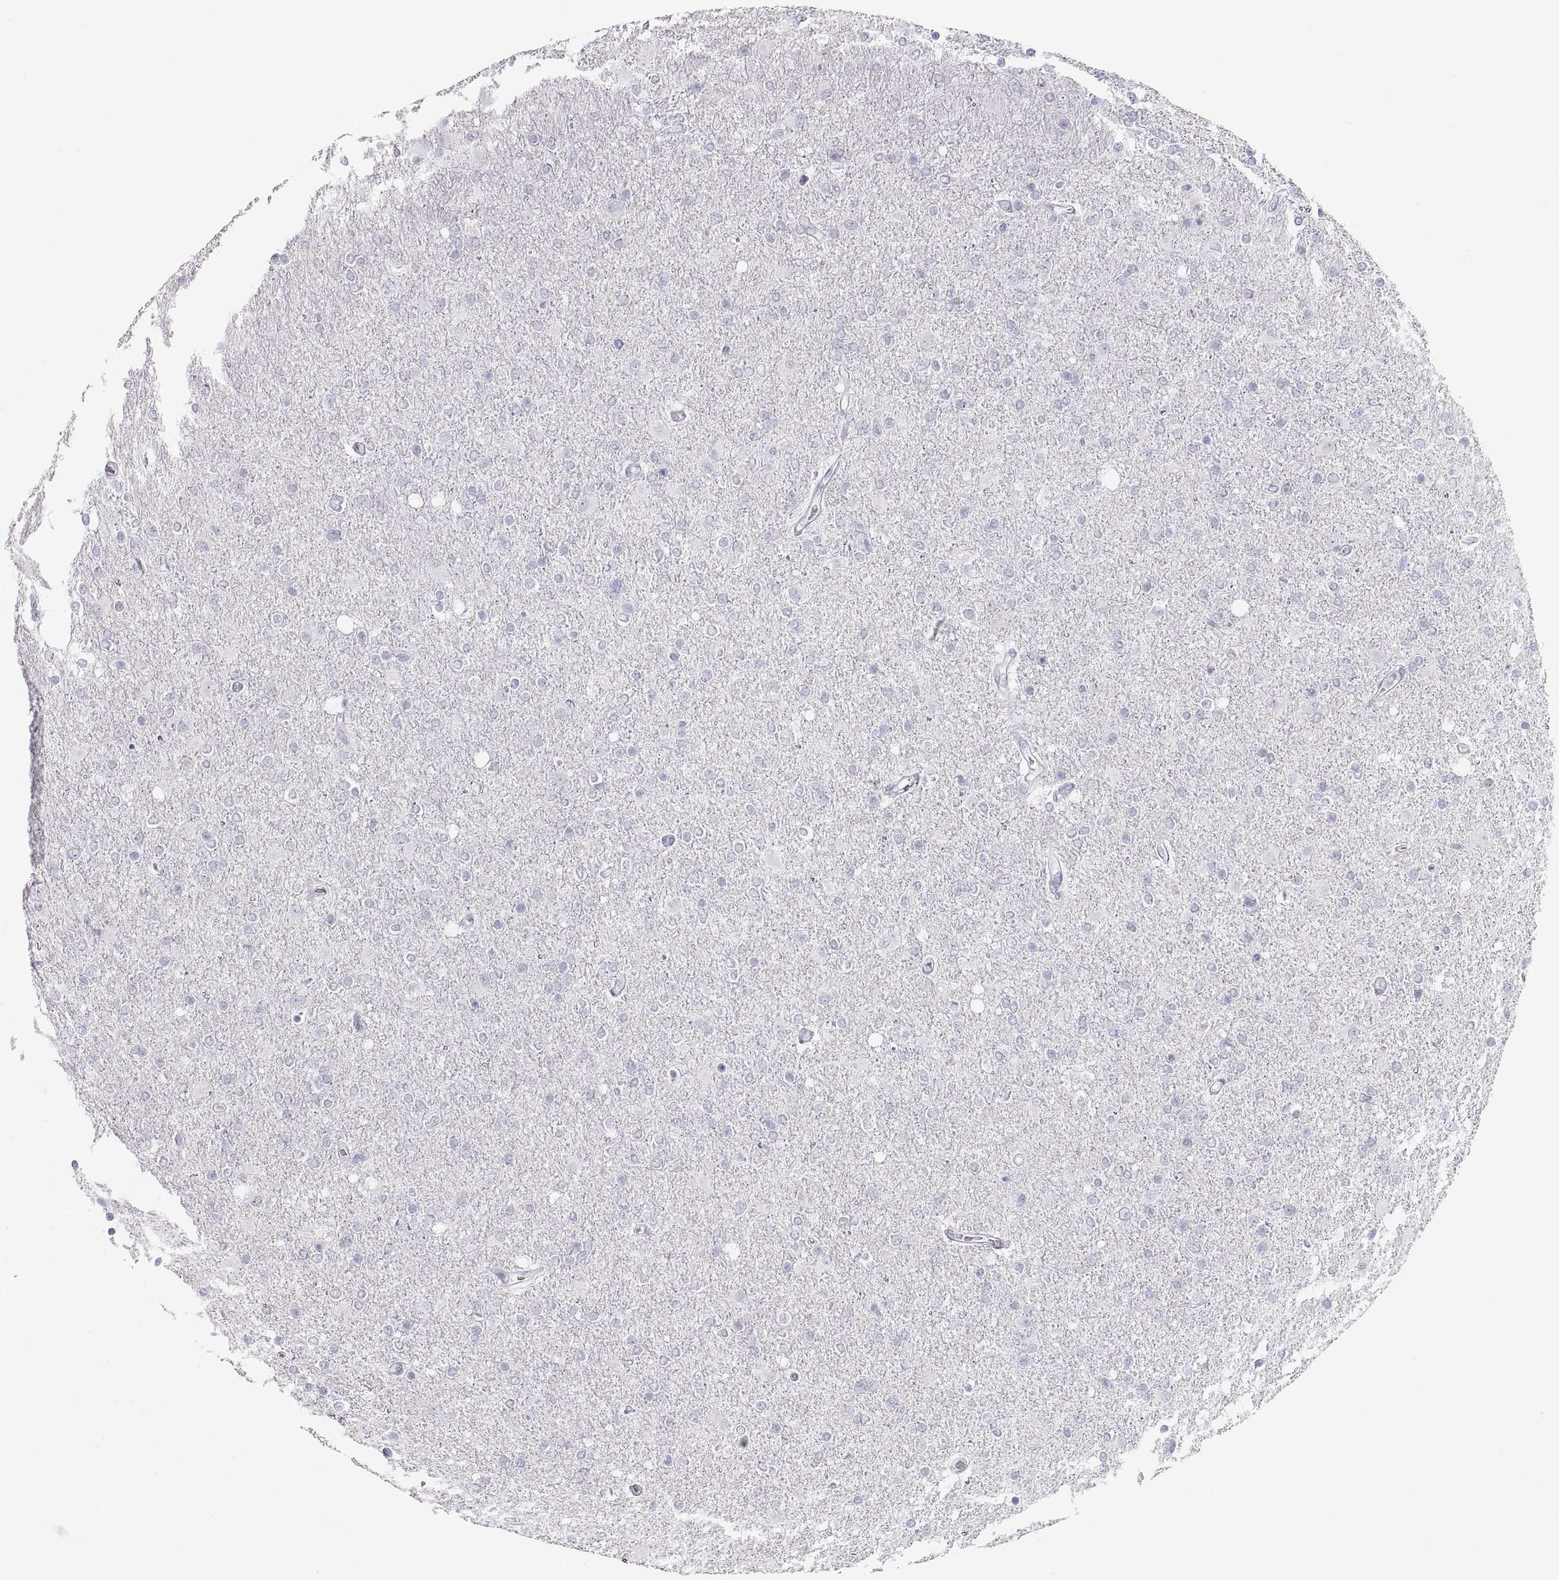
{"staining": {"intensity": "negative", "quantity": "none", "location": "none"}, "tissue": "glioma", "cell_type": "Tumor cells", "image_type": "cancer", "snomed": [{"axis": "morphology", "description": "Glioma, malignant, High grade"}, {"axis": "topography", "description": "Cerebral cortex"}], "caption": "Immunohistochemical staining of human glioma exhibits no significant expression in tumor cells.", "gene": "SEMG1", "patient": {"sex": "male", "age": 70}}